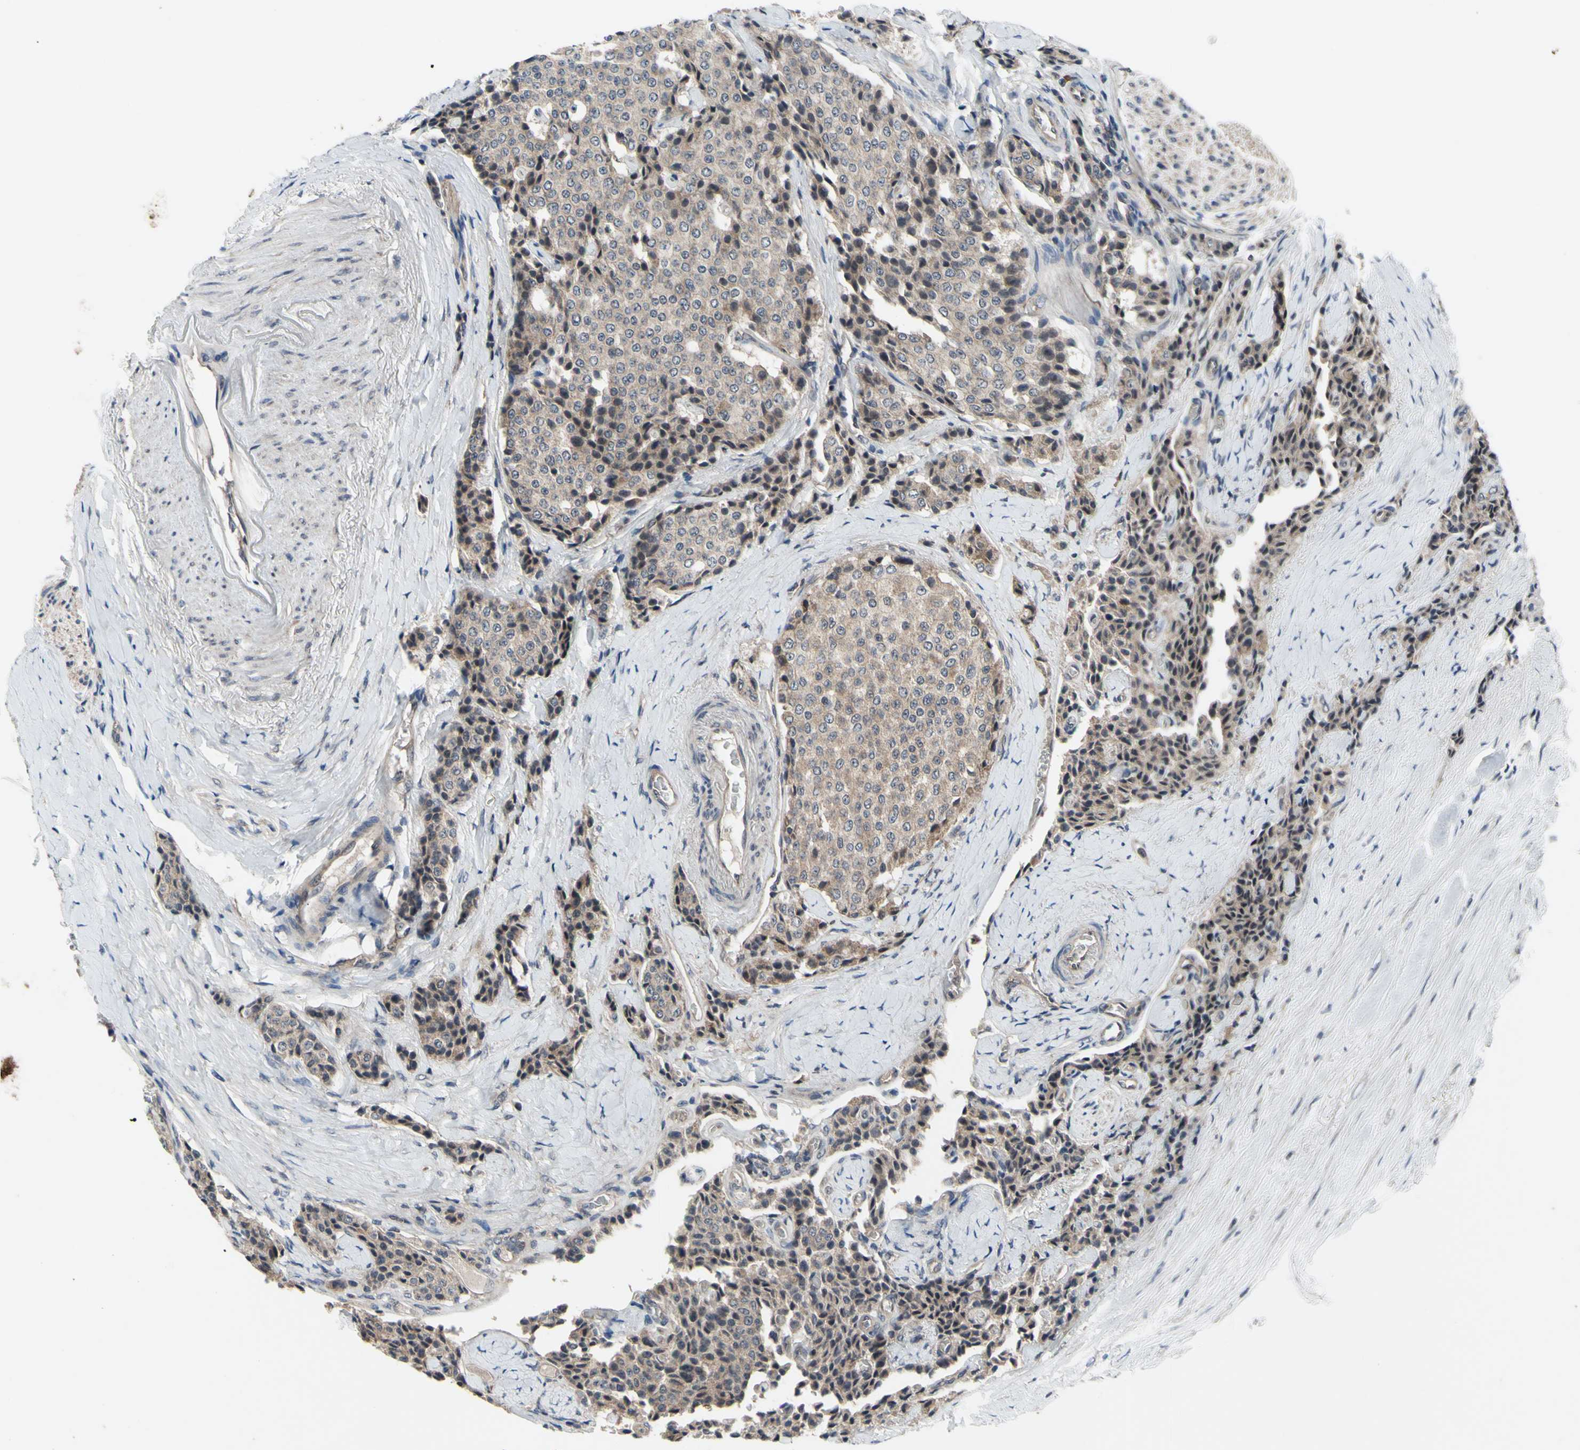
{"staining": {"intensity": "weak", "quantity": ">75%", "location": "cytoplasmic/membranous"}, "tissue": "carcinoid", "cell_type": "Tumor cells", "image_type": "cancer", "snomed": [{"axis": "morphology", "description": "Carcinoid, malignant, NOS"}, {"axis": "topography", "description": "Colon"}], "caption": "Tumor cells demonstrate weak cytoplasmic/membranous staining in approximately >75% of cells in carcinoid.", "gene": "TRDMT1", "patient": {"sex": "female", "age": 61}}